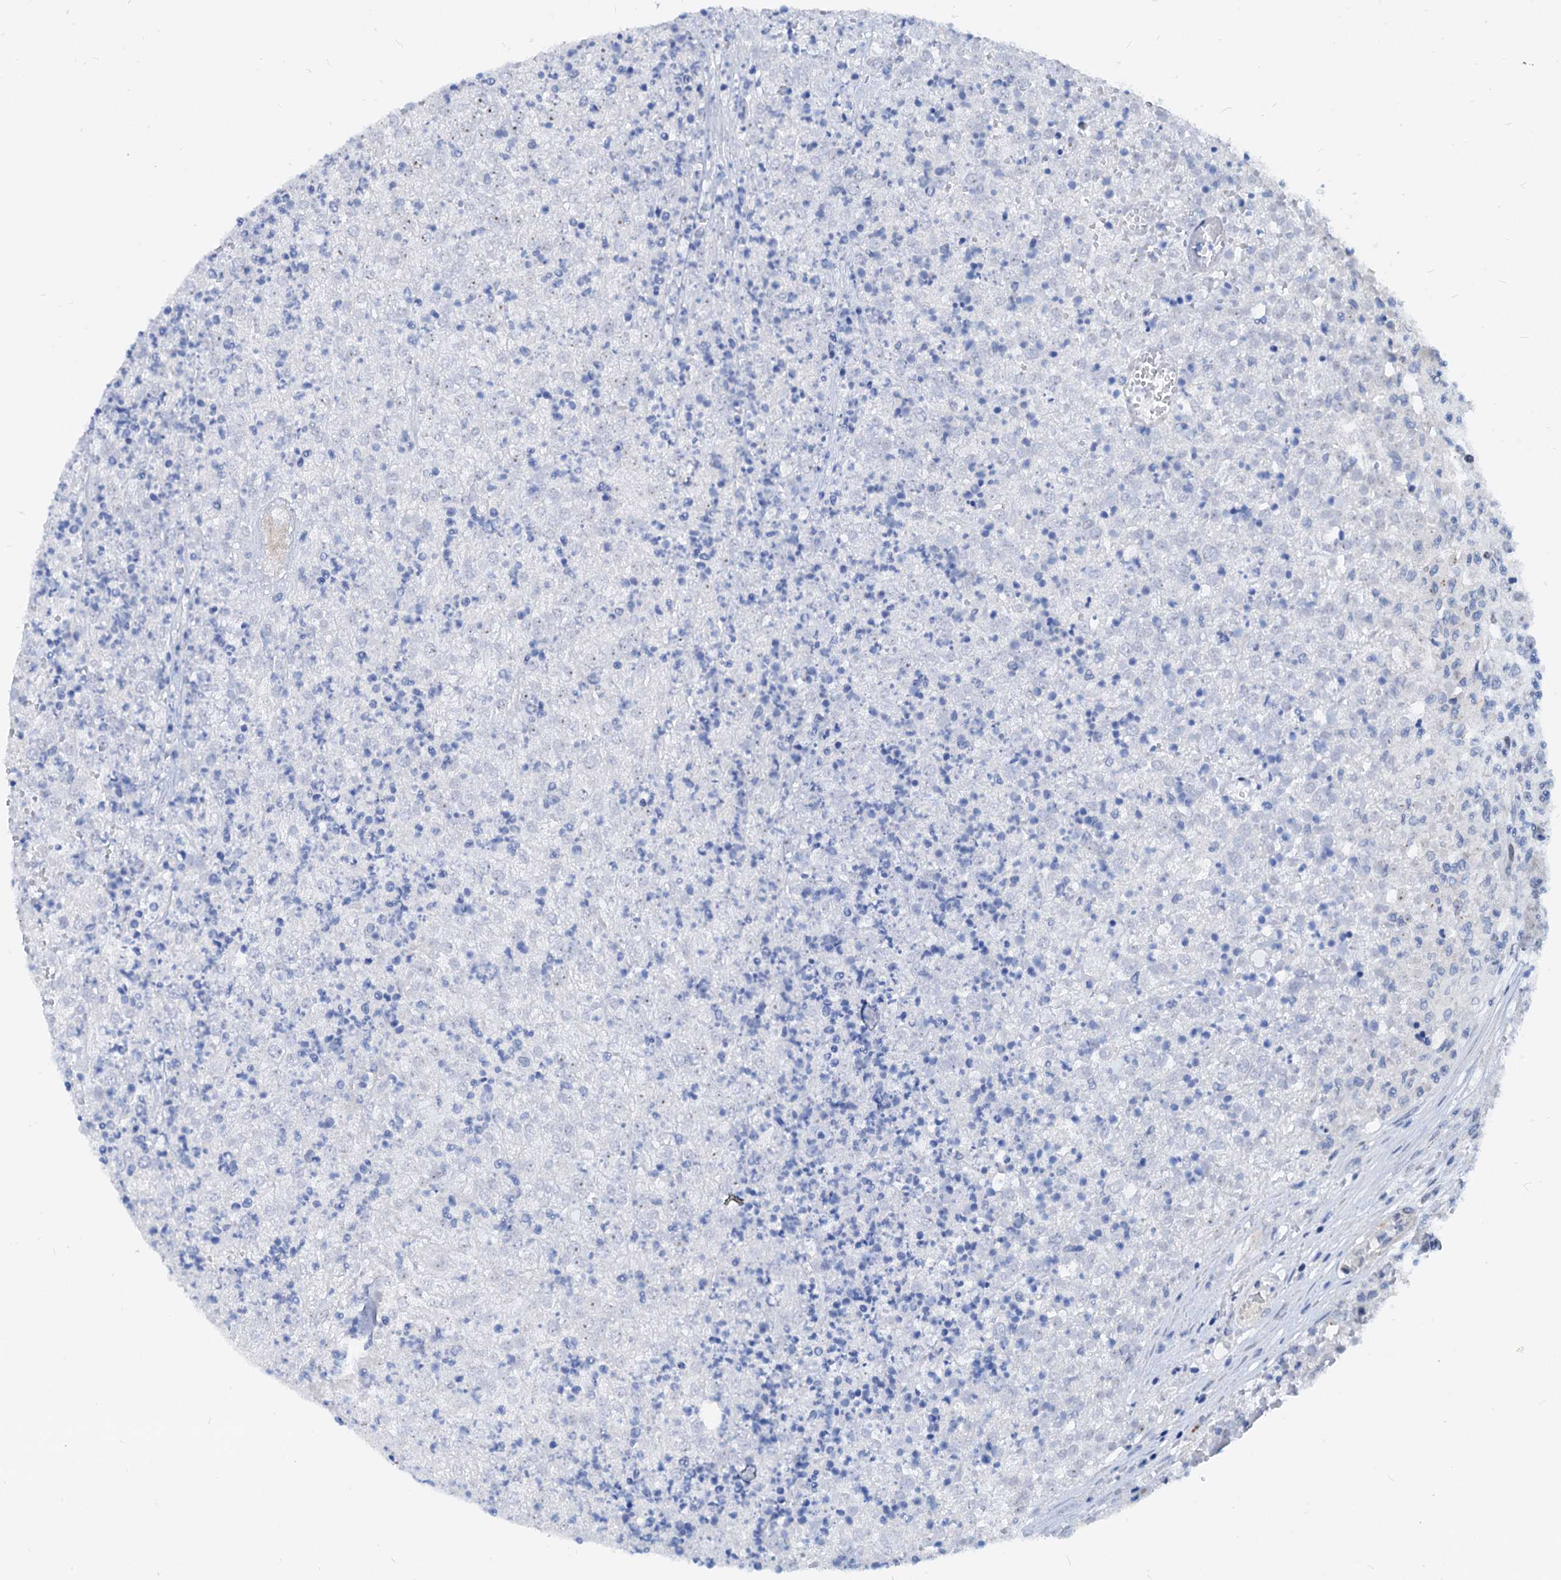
{"staining": {"intensity": "negative", "quantity": "none", "location": "none"}, "tissue": "renal cancer", "cell_type": "Tumor cells", "image_type": "cancer", "snomed": [{"axis": "morphology", "description": "Adenocarcinoma, NOS"}, {"axis": "topography", "description": "Kidney"}], "caption": "The photomicrograph reveals no staining of tumor cells in adenocarcinoma (renal).", "gene": "HSF2", "patient": {"sex": "female", "age": 54}}